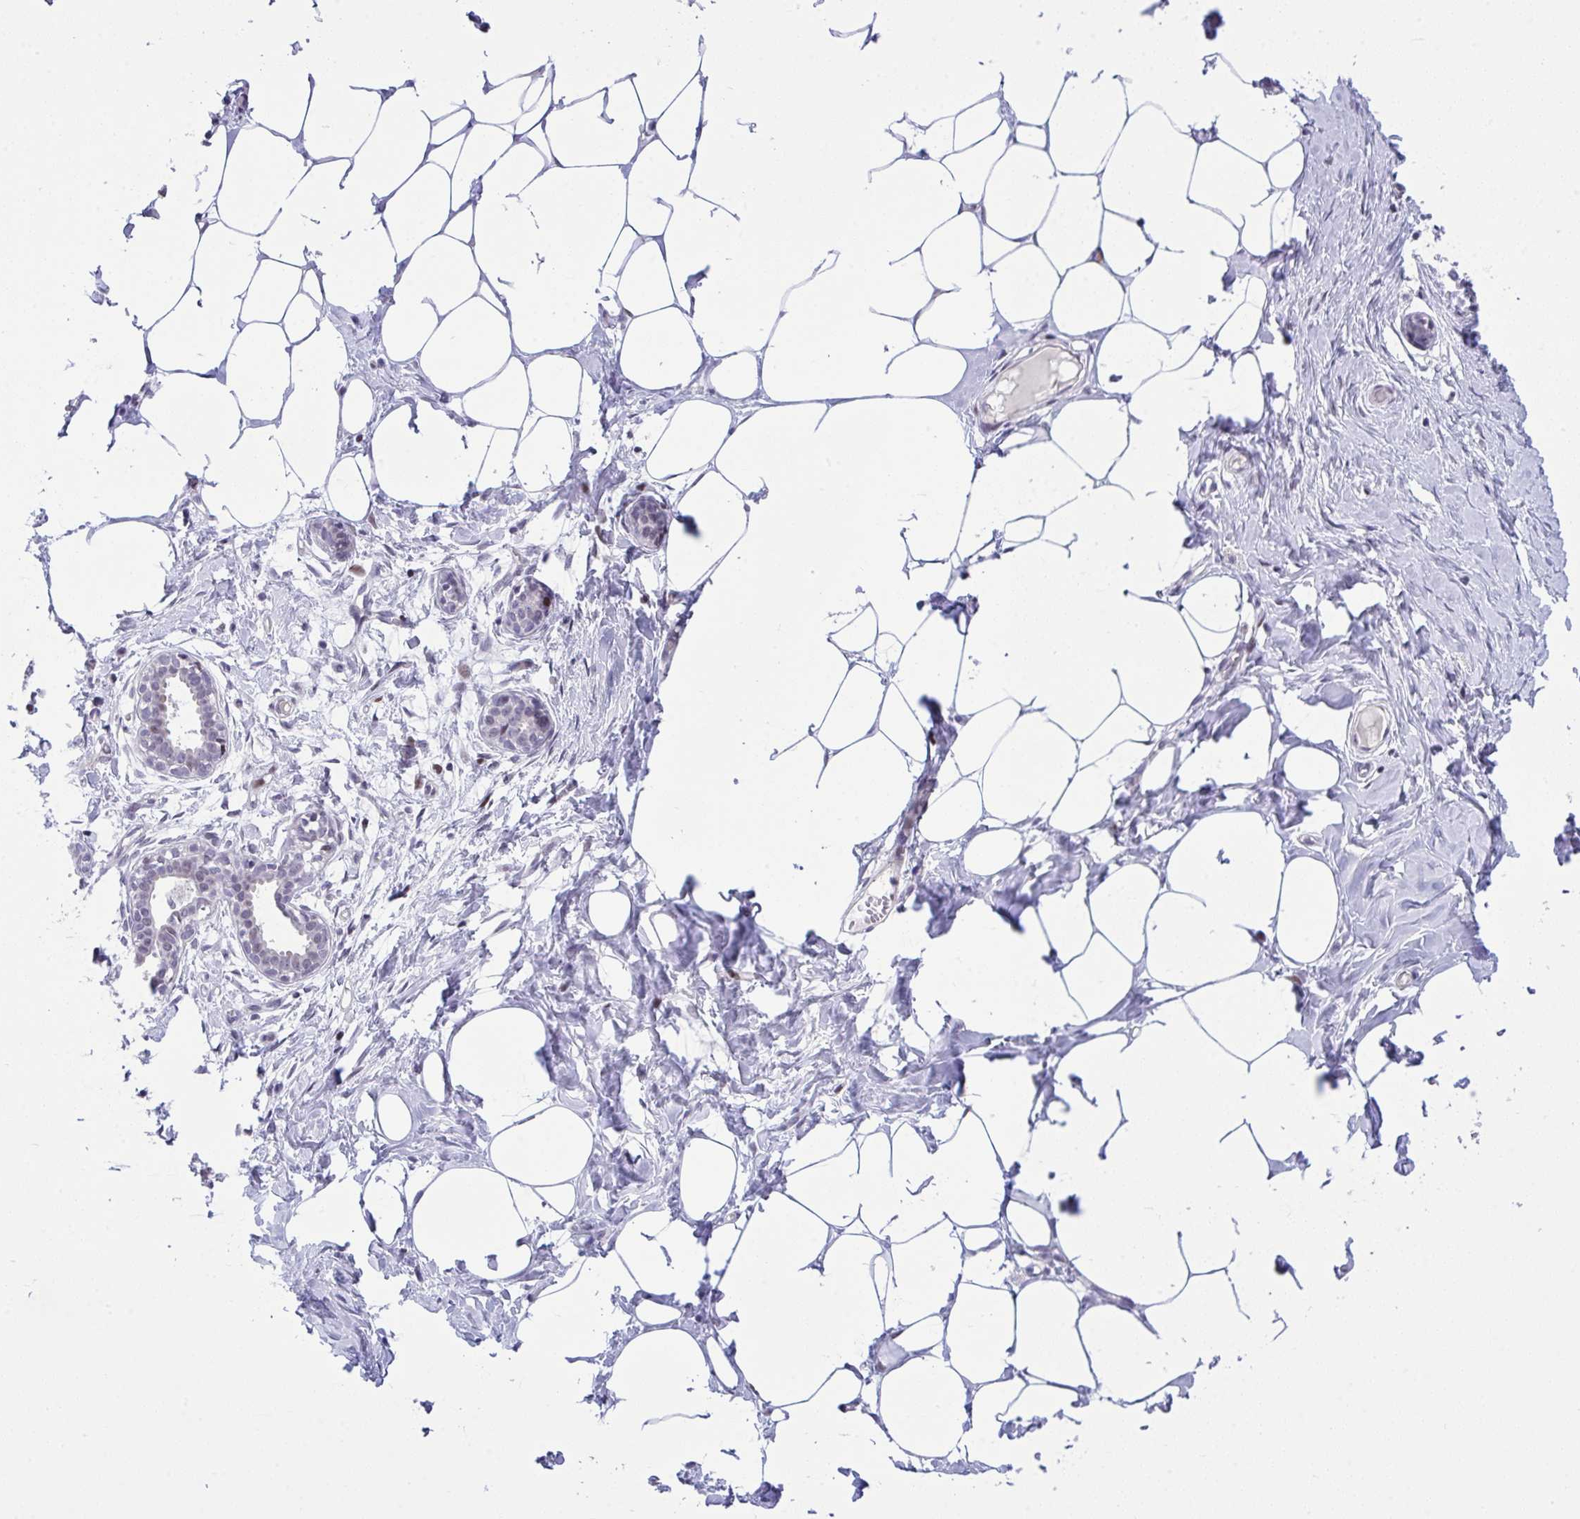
{"staining": {"intensity": "negative", "quantity": "none", "location": "none"}, "tissue": "breast", "cell_type": "Adipocytes", "image_type": "normal", "snomed": [{"axis": "morphology", "description": "Normal tissue, NOS"}, {"axis": "topography", "description": "Breast"}], "caption": "Adipocytes show no significant positivity in benign breast.", "gene": "ZFHX3", "patient": {"sex": "female", "age": 27}}